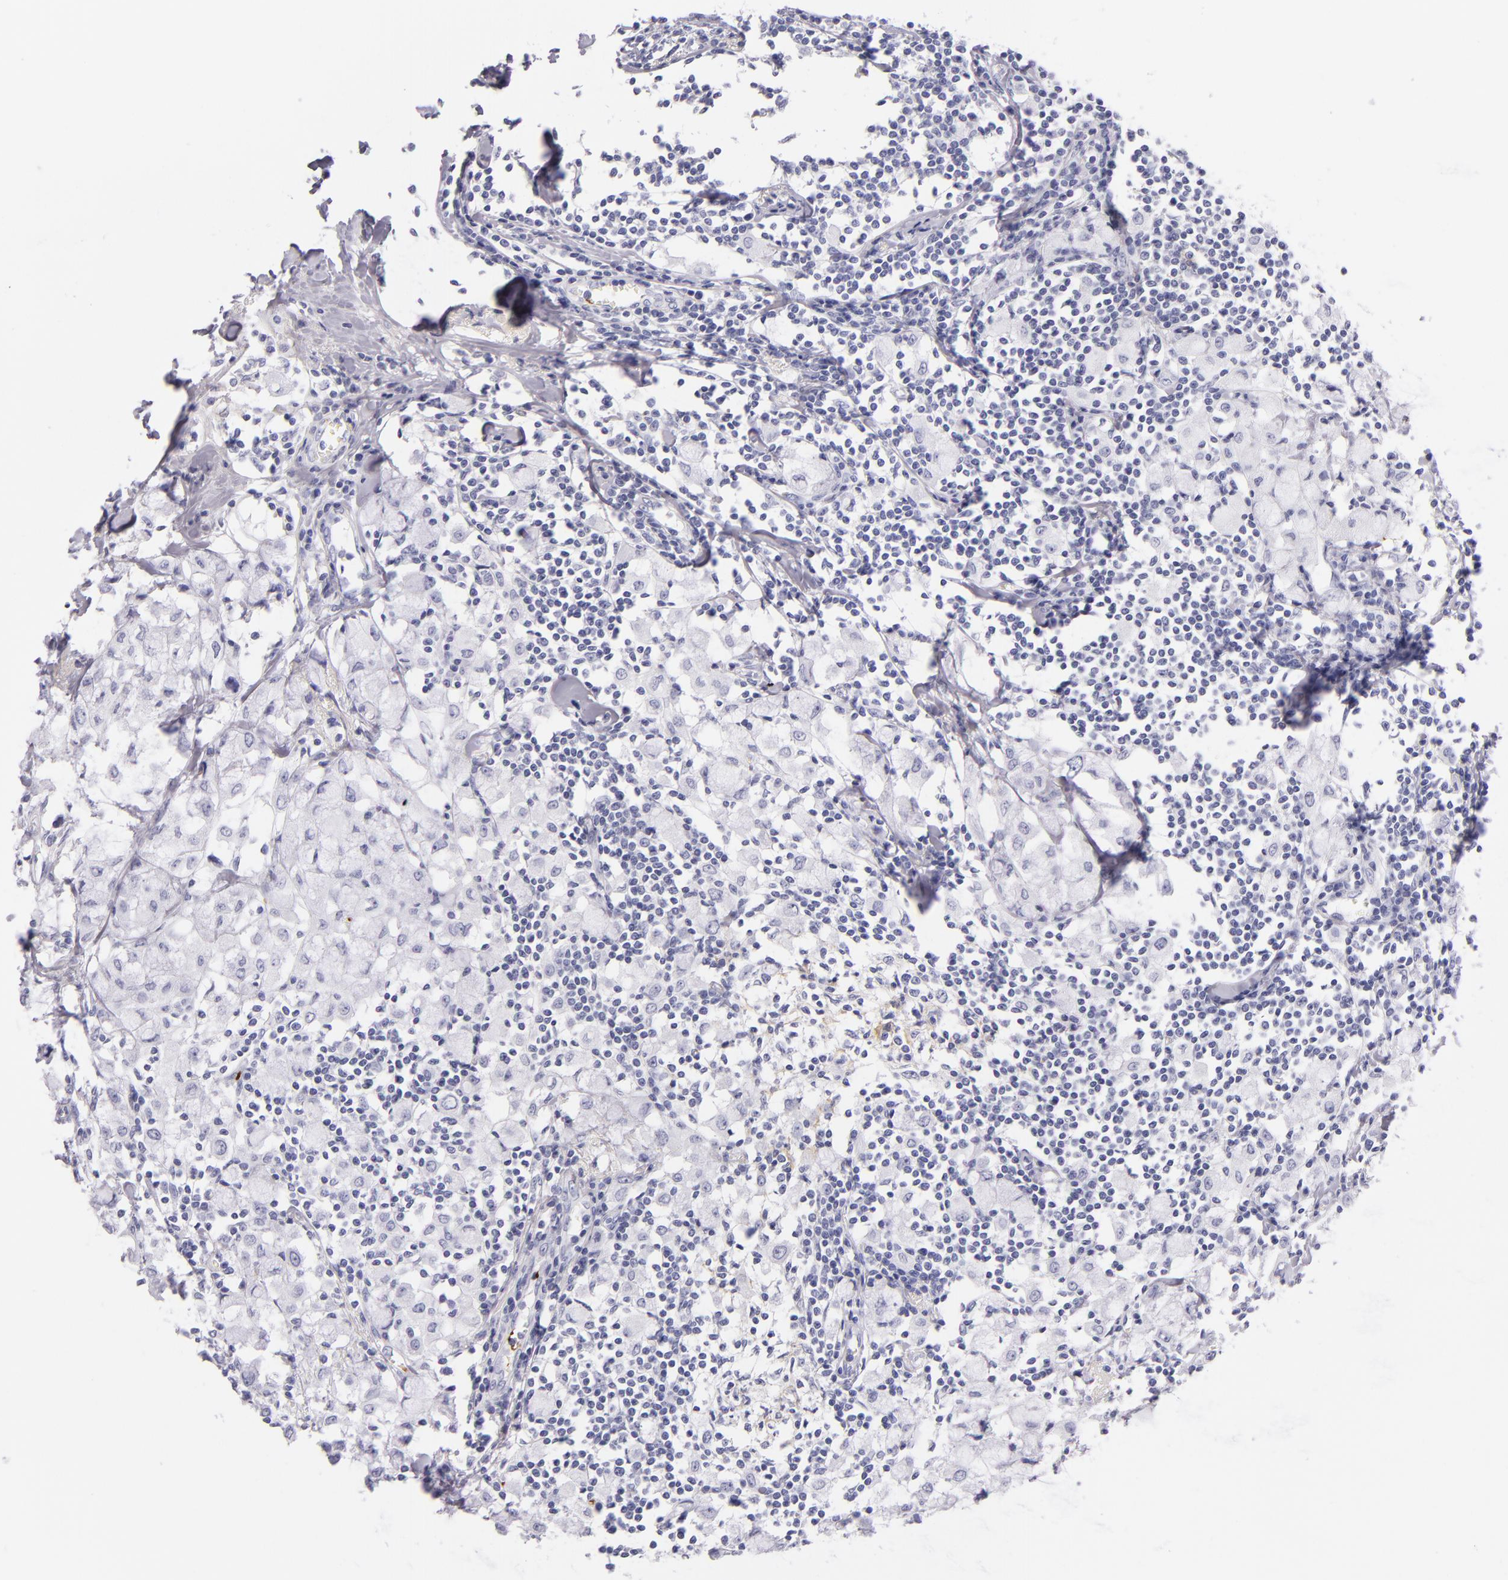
{"staining": {"intensity": "negative", "quantity": "none", "location": "none"}, "tissue": "breast cancer", "cell_type": "Tumor cells", "image_type": "cancer", "snomed": [{"axis": "morphology", "description": "Lobular carcinoma"}, {"axis": "topography", "description": "Breast"}], "caption": "The immunohistochemistry (IHC) histopathology image has no significant positivity in tumor cells of breast cancer (lobular carcinoma) tissue.", "gene": "GP1BA", "patient": {"sex": "female", "age": 85}}